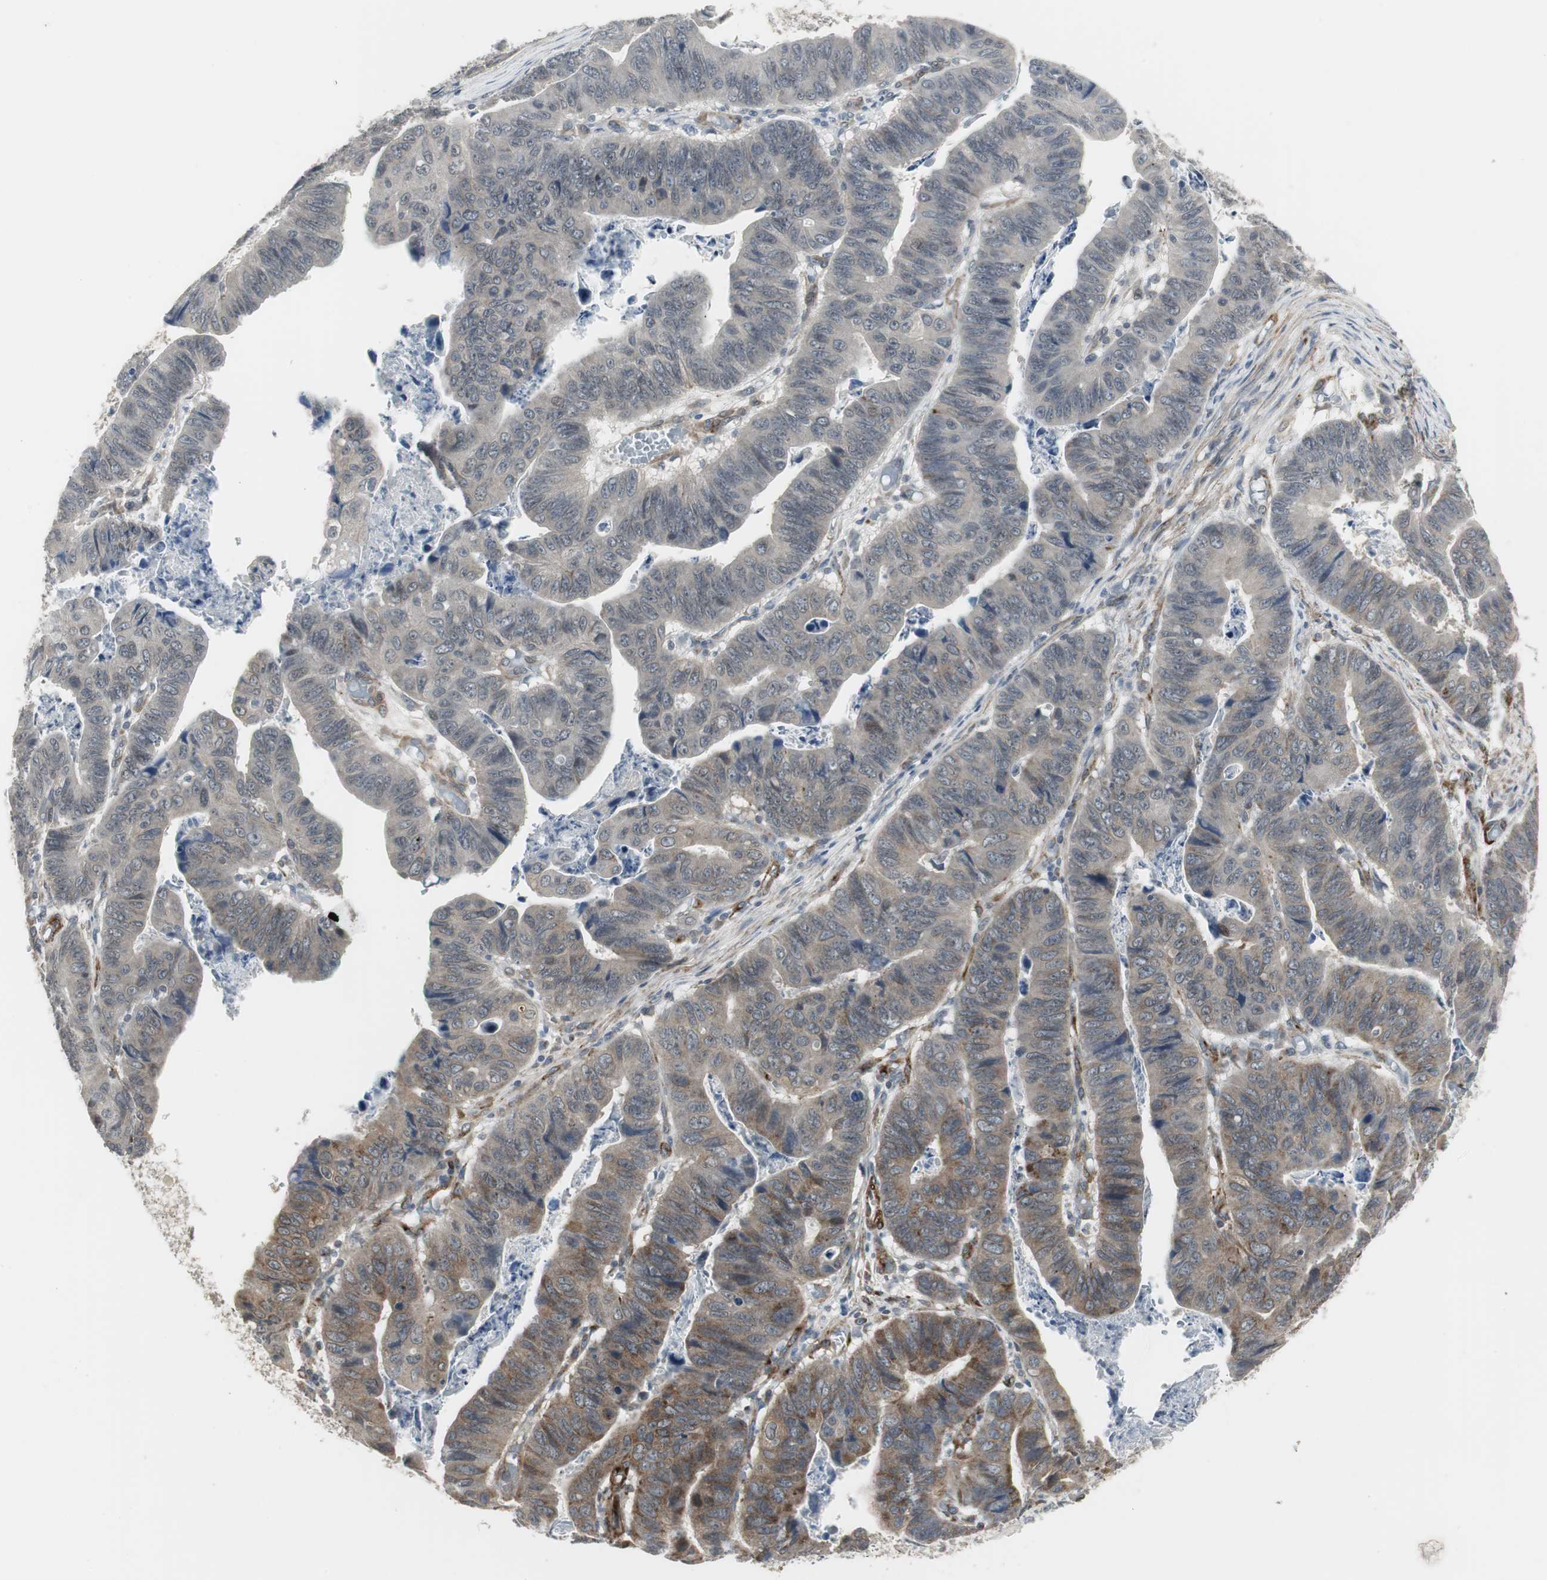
{"staining": {"intensity": "weak", "quantity": "<25%", "location": "cytoplasmic/membranous"}, "tissue": "stomach cancer", "cell_type": "Tumor cells", "image_type": "cancer", "snomed": [{"axis": "morphology", "description": "Adenocarcinoma, NOS"}, {"axis": "topography", "description": "Stomach, lower"}], "caption": "Immunohistochemistry photomicrograph of neoplastic tissue: human stomach adenocarcinoma stained with DAB (3,3'-diaminobenzidine) displays no significant protein expression in tumor cells.", "gene": "SCYL3", "patient": {"sex": "male", "age": 77}}